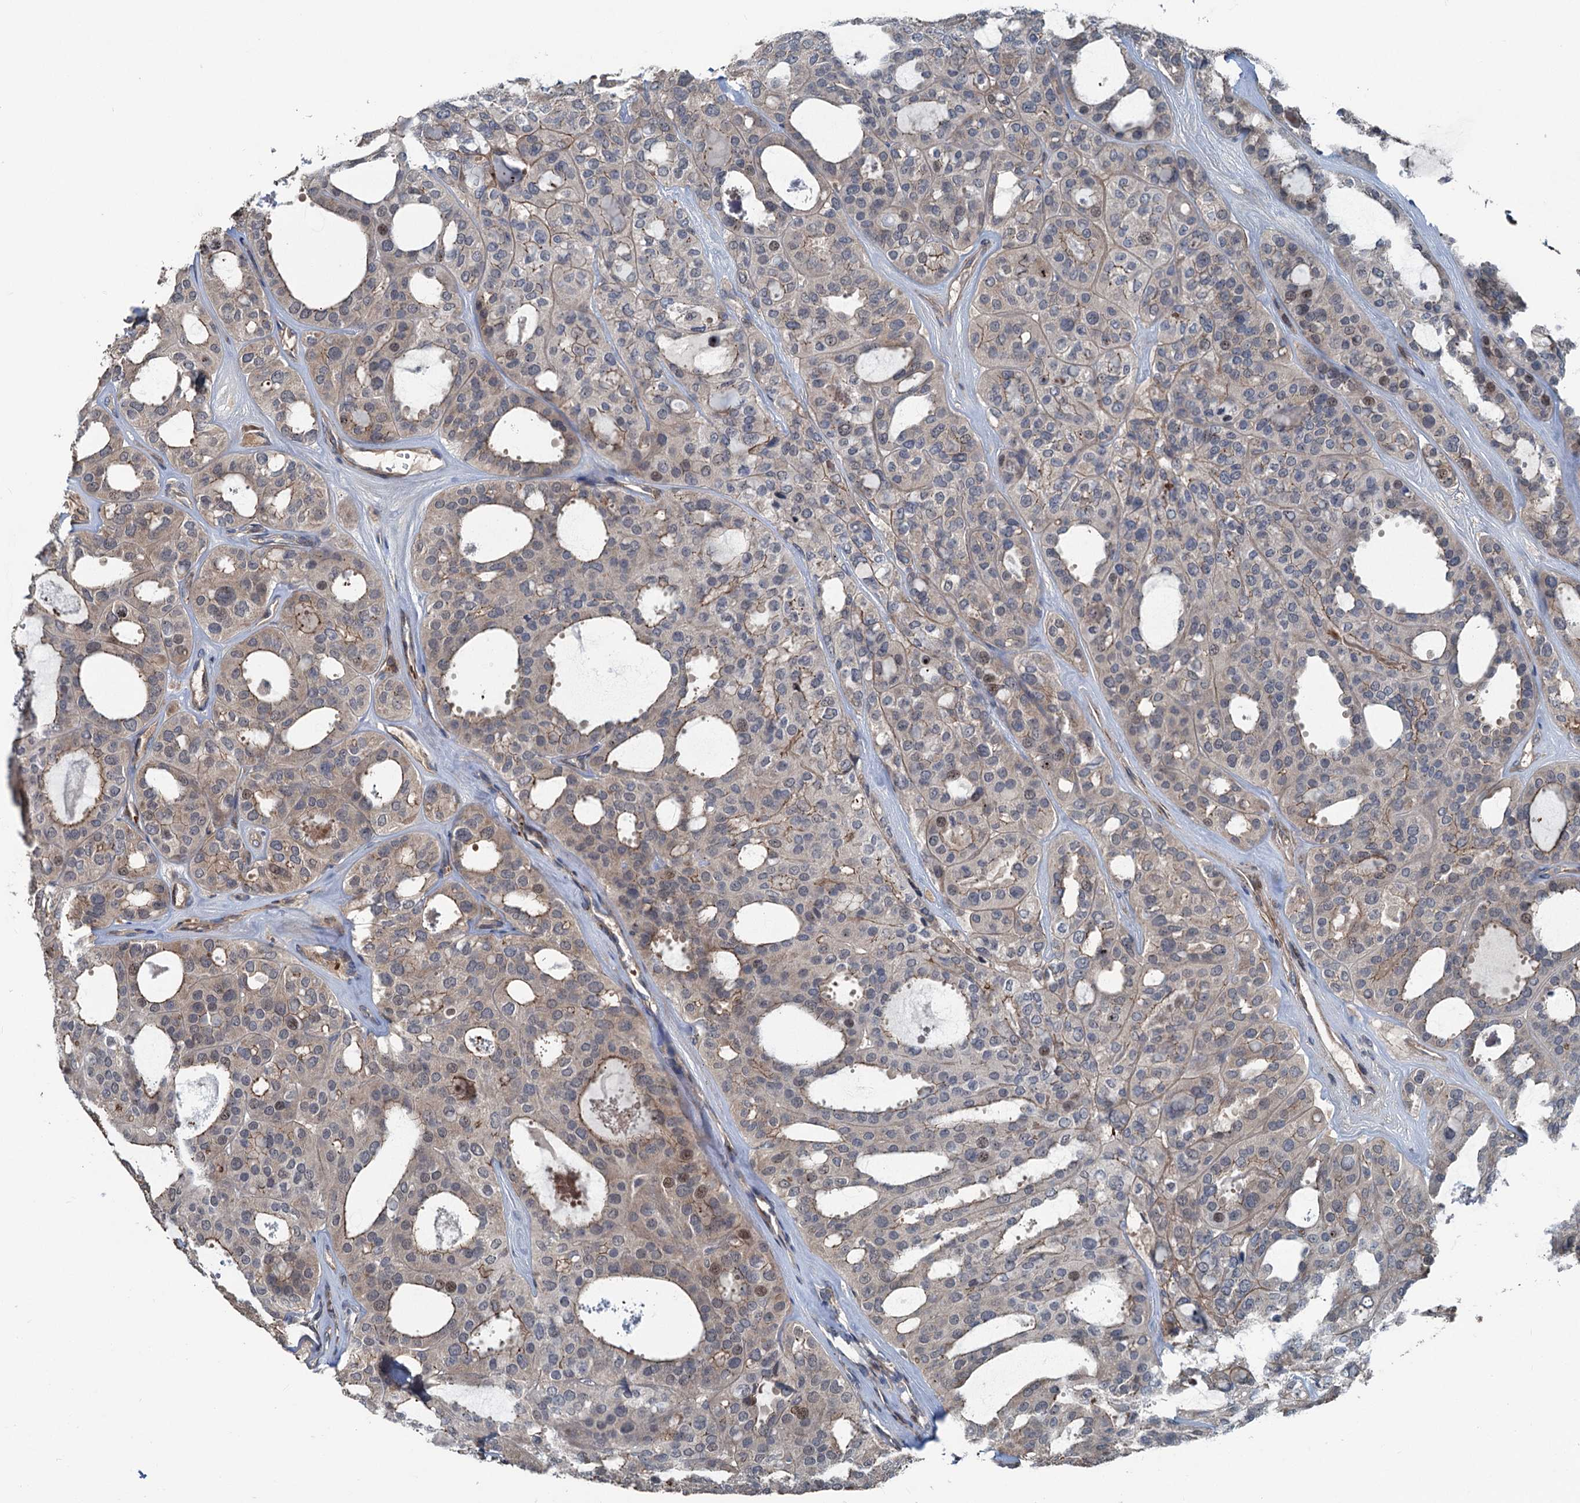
{"staining": {"intensity": "weak", "quantity": "25%-75%", "location": "cytoplasmic/membranous"}, "tissue": "thyroid cancer", "cell_type": "Tumor cells", "image_type": "cancer", "snomed": [{"axis": "morphology", "description": "Follicular adenoma carcinoma, NOS"}, {"axis": "topography", "description": "Thyroid gland"}], "caption": "Protein analysis of thyroid cancer tissue displays weak cytoplasmic/membranous staining in approximately 25%-75% of tumor cells.", "gene": "TEDC1", "patient": {"sex": "male", "age": 75}}